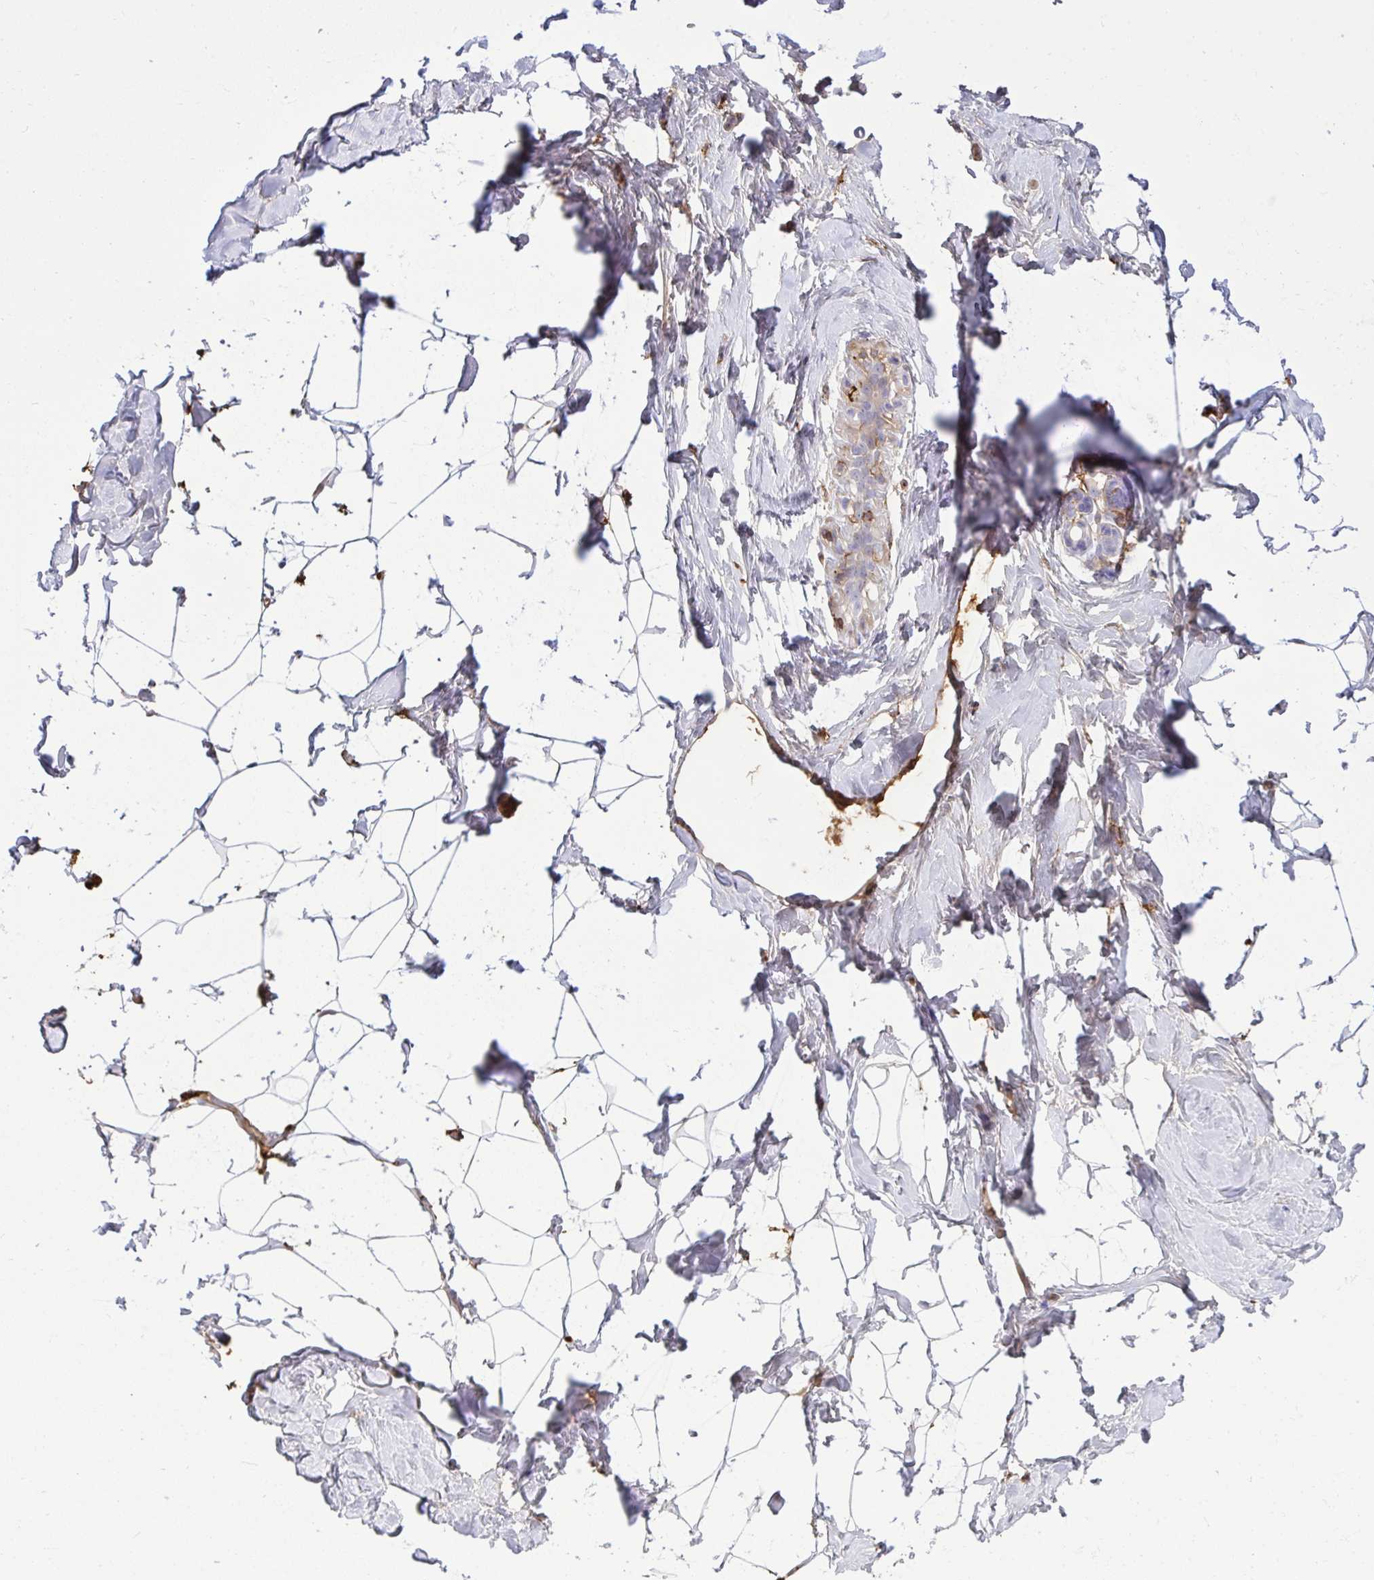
{"staining": {"intensity": "negative", "quantity": "none", "location": "none"}, "tissue": "breast", "cell_type": "Adipocytes", "image_type": "normal", "snomed": [{"axis": "morphology", "description": "Normal tissue, NOS"}, {"axis": "topography", "description": "Breast"}], "caption": "A micrograph of breast stained for a protein reveals no brown staining in adipocytes. Nuclei are stained in blue.", "gene": "F2", "patient": {"sex": "female", "age": 32}}